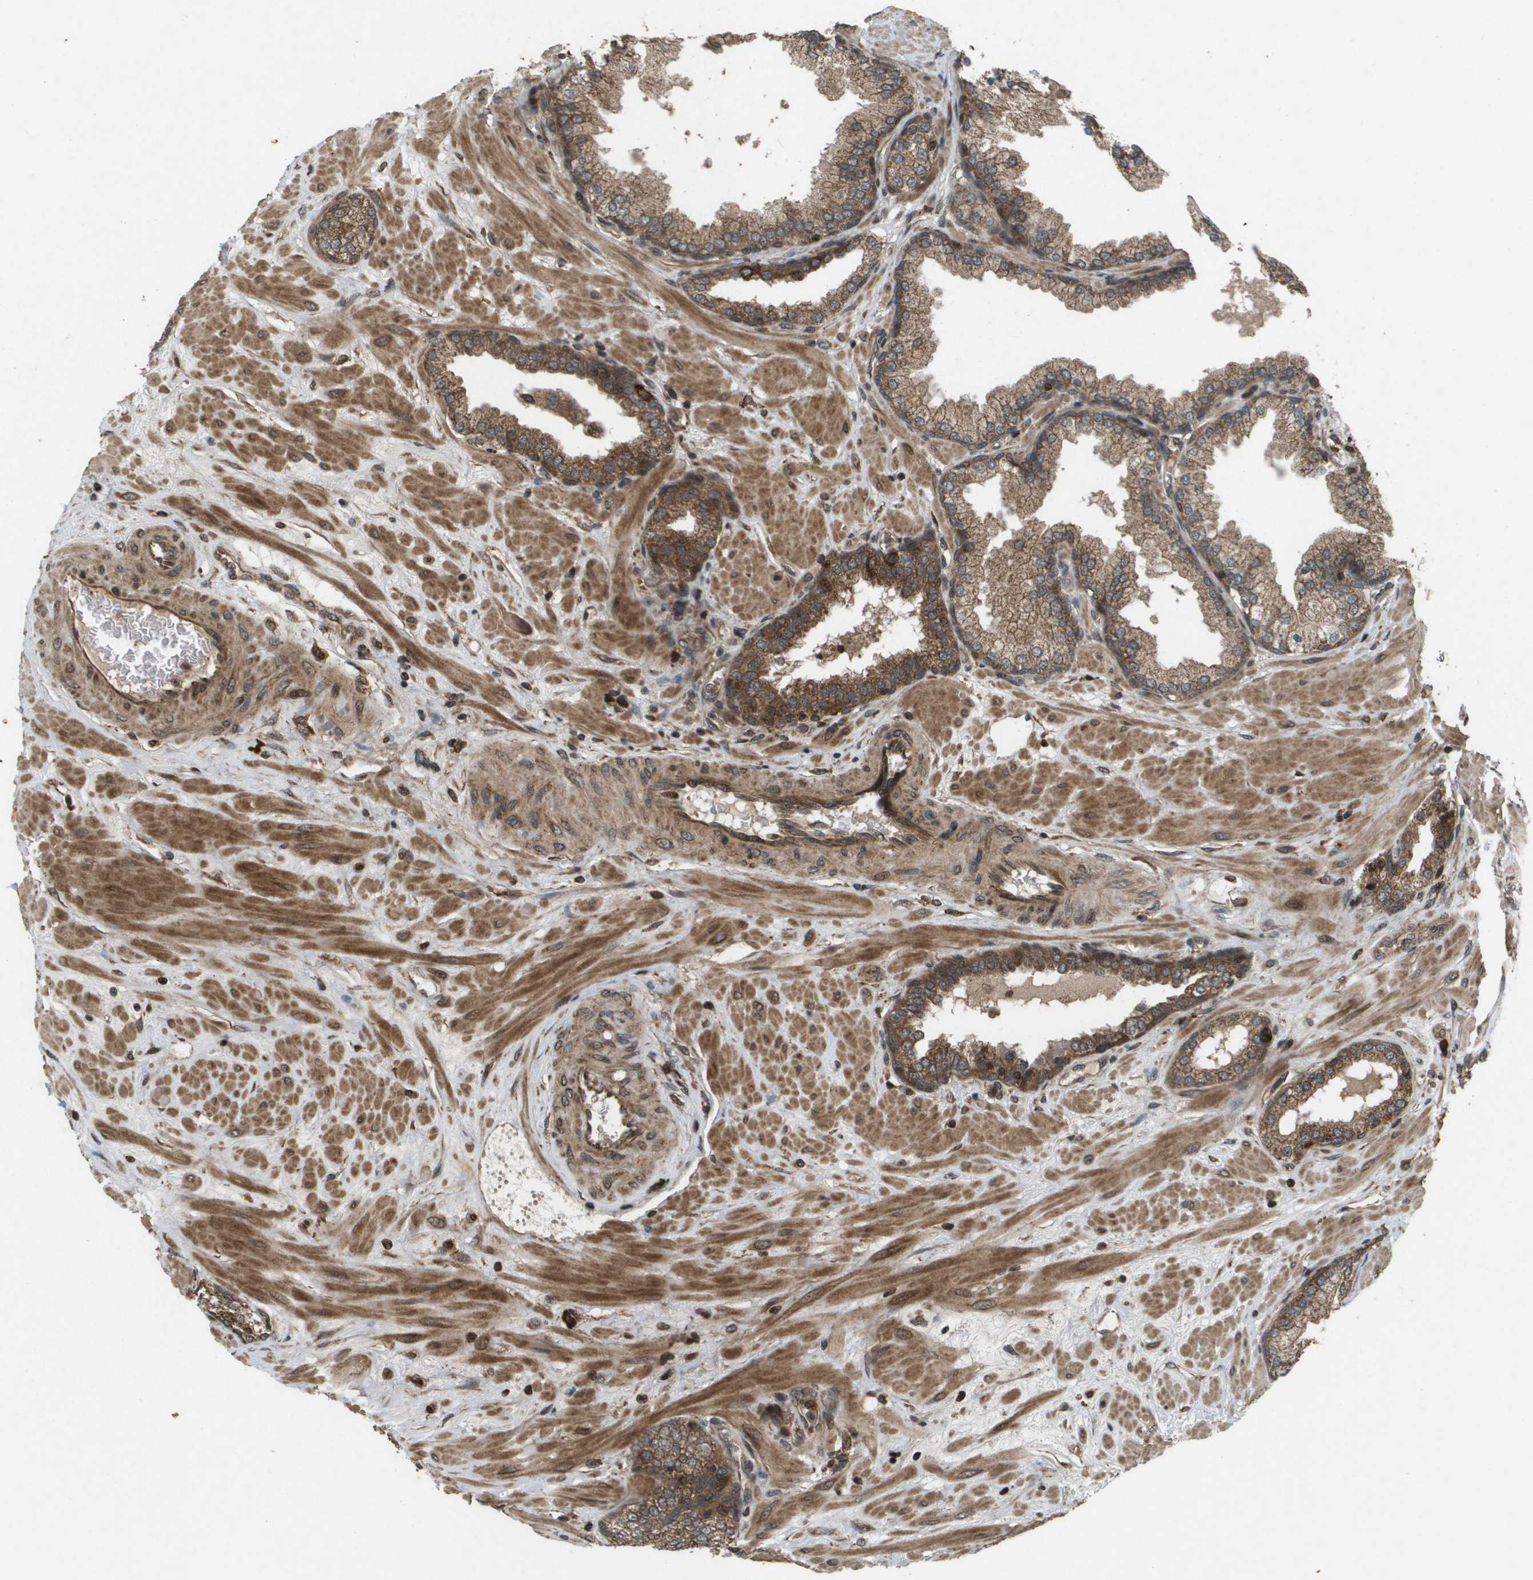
{"staining": {"intensity": "moderate", "quantity": ">75%", "location": "cytoplasmic/membranous"}, "tissue": "prostate", "cell_type": "Glandular cells", "image_type": "normal", "snomed": [{"axis": "morphology", "description": "Normal tissue, NOS"}, {"axis": "topography", "description": "Prostate"}], "caption": "Approximately >75% of glandular cells in unremarkable prostate display moderate cytoplasmic/membranous protein expression as visualized by brown immunohistochemical staining.", "gene": "KIF11", "patient": {"sex": "male", "age": 51}}